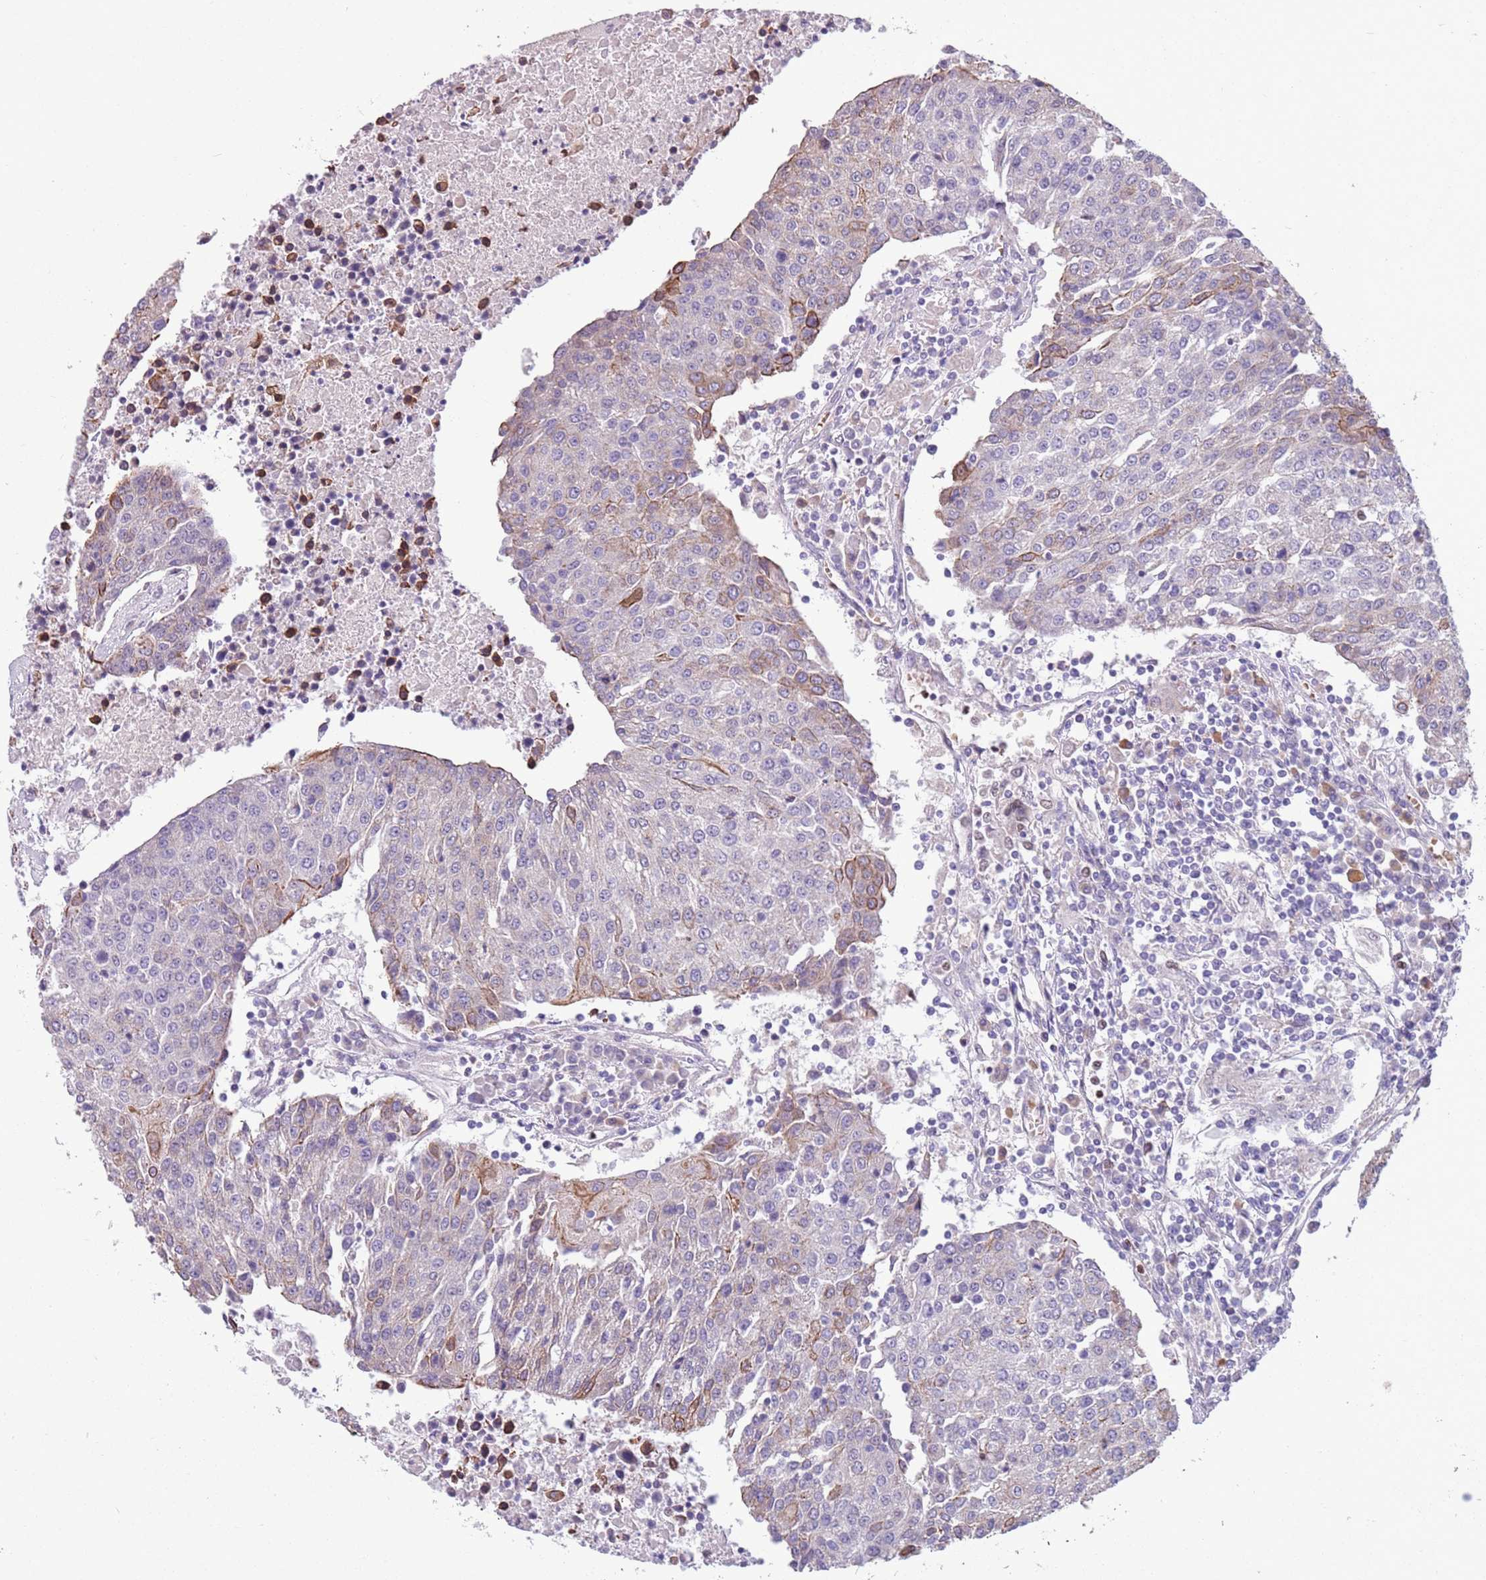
{"staining": {"intensity": "moderate", "quantity": "<25%", "location": "cytoplasmic/membranous"}, "tissue": "urothelial cancer", "cell_type": "Tumor cells", "image_type": "cancer", "snomed": [{"axis": "morphology", "description": "Urothelial carcinoma, High grade"}, {"axis": "topography", "description": "Urinary bladder"}], "caption": "A photomicrograph showing moderate cytoplasmic/membranous expression in approximately <25% of tumor cells in high-grade urothelial carcinoma, as visualized by brown immunohistochemical staining.", "gene": "ADCY7", "patient": {"sex": "female", "age": 85}}